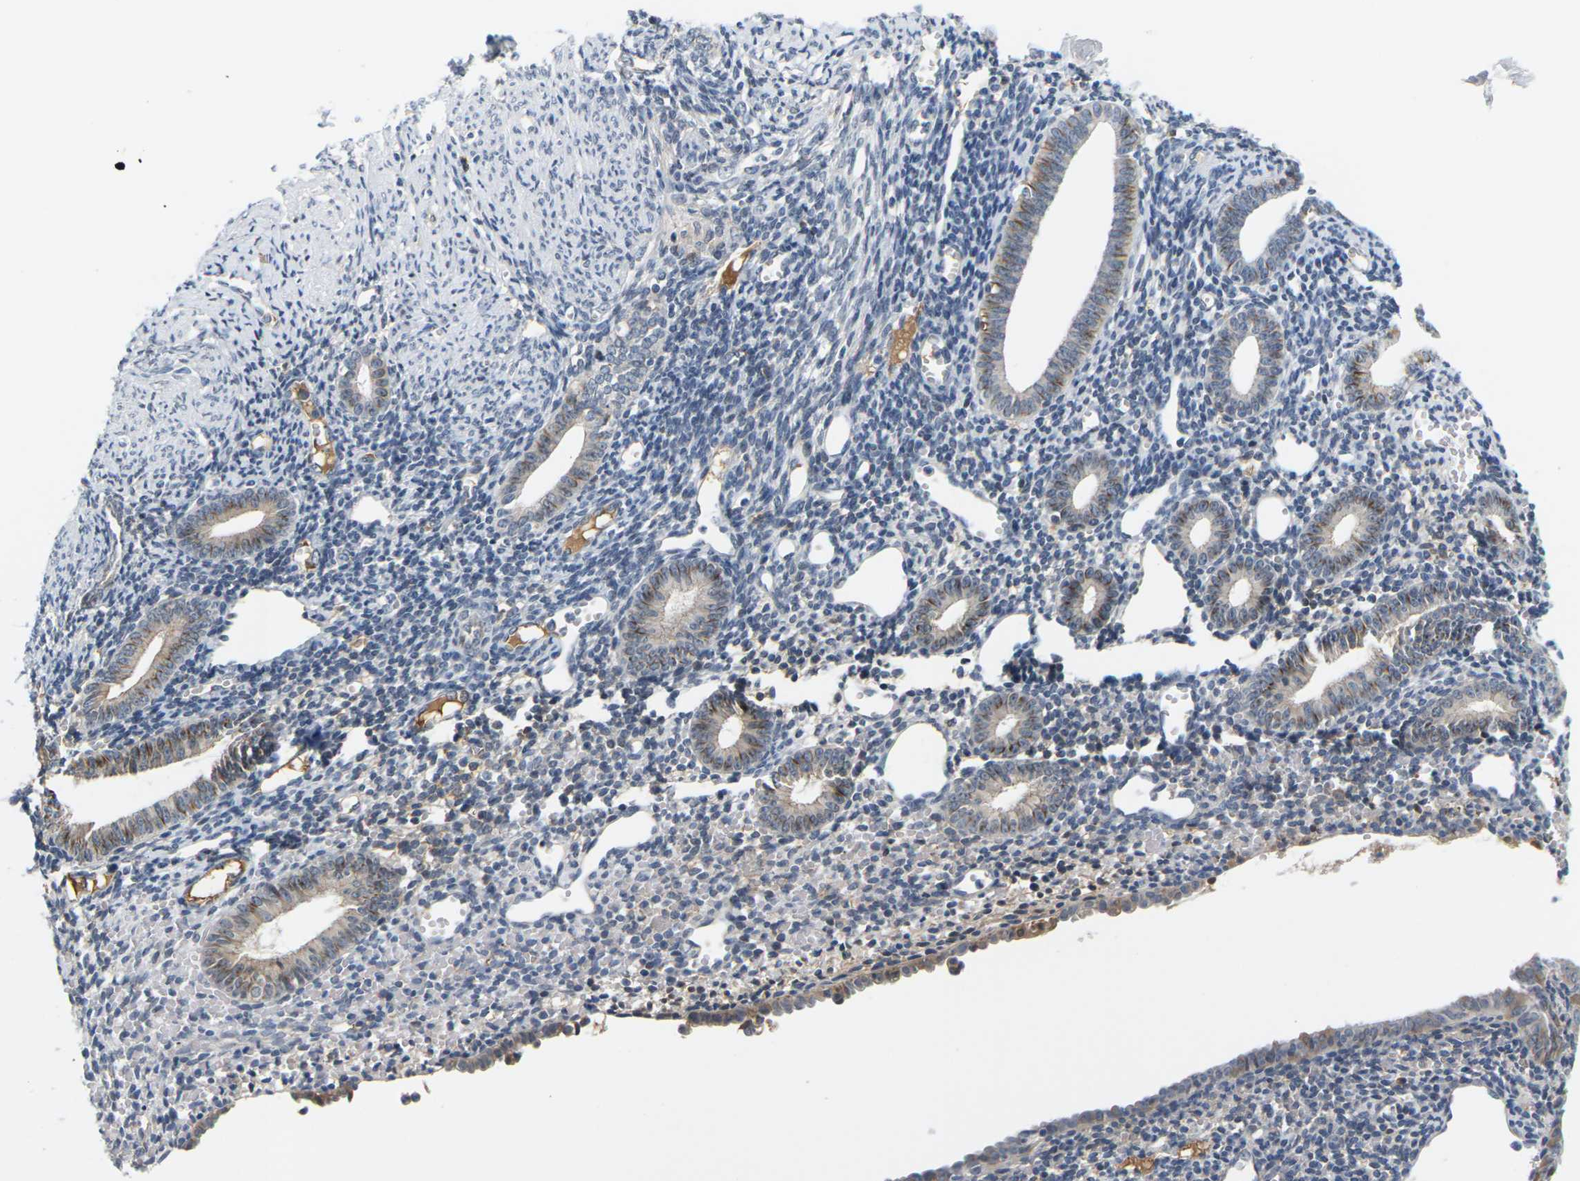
{"staining": {"intensity": "weak", "quantity": "<25%", "location": "cytoplasmic/membranous"}, "tissue": "endometrium", "cell_type": "Cells in endometrial stroma", "image_type": "normal", "snomed": [{"axis": "morphology", "description": "Normal tissue, NOS"}, {"axis": "topography", "description": "Endometrium"}], "caption": "Immunohistochemistry image of normal human endometrium stained for a protein (brown), which displays no positivity in cells in endometrial stroma.", "gene": "PKP2", "patient": {"sex": "female", "age": 50}}